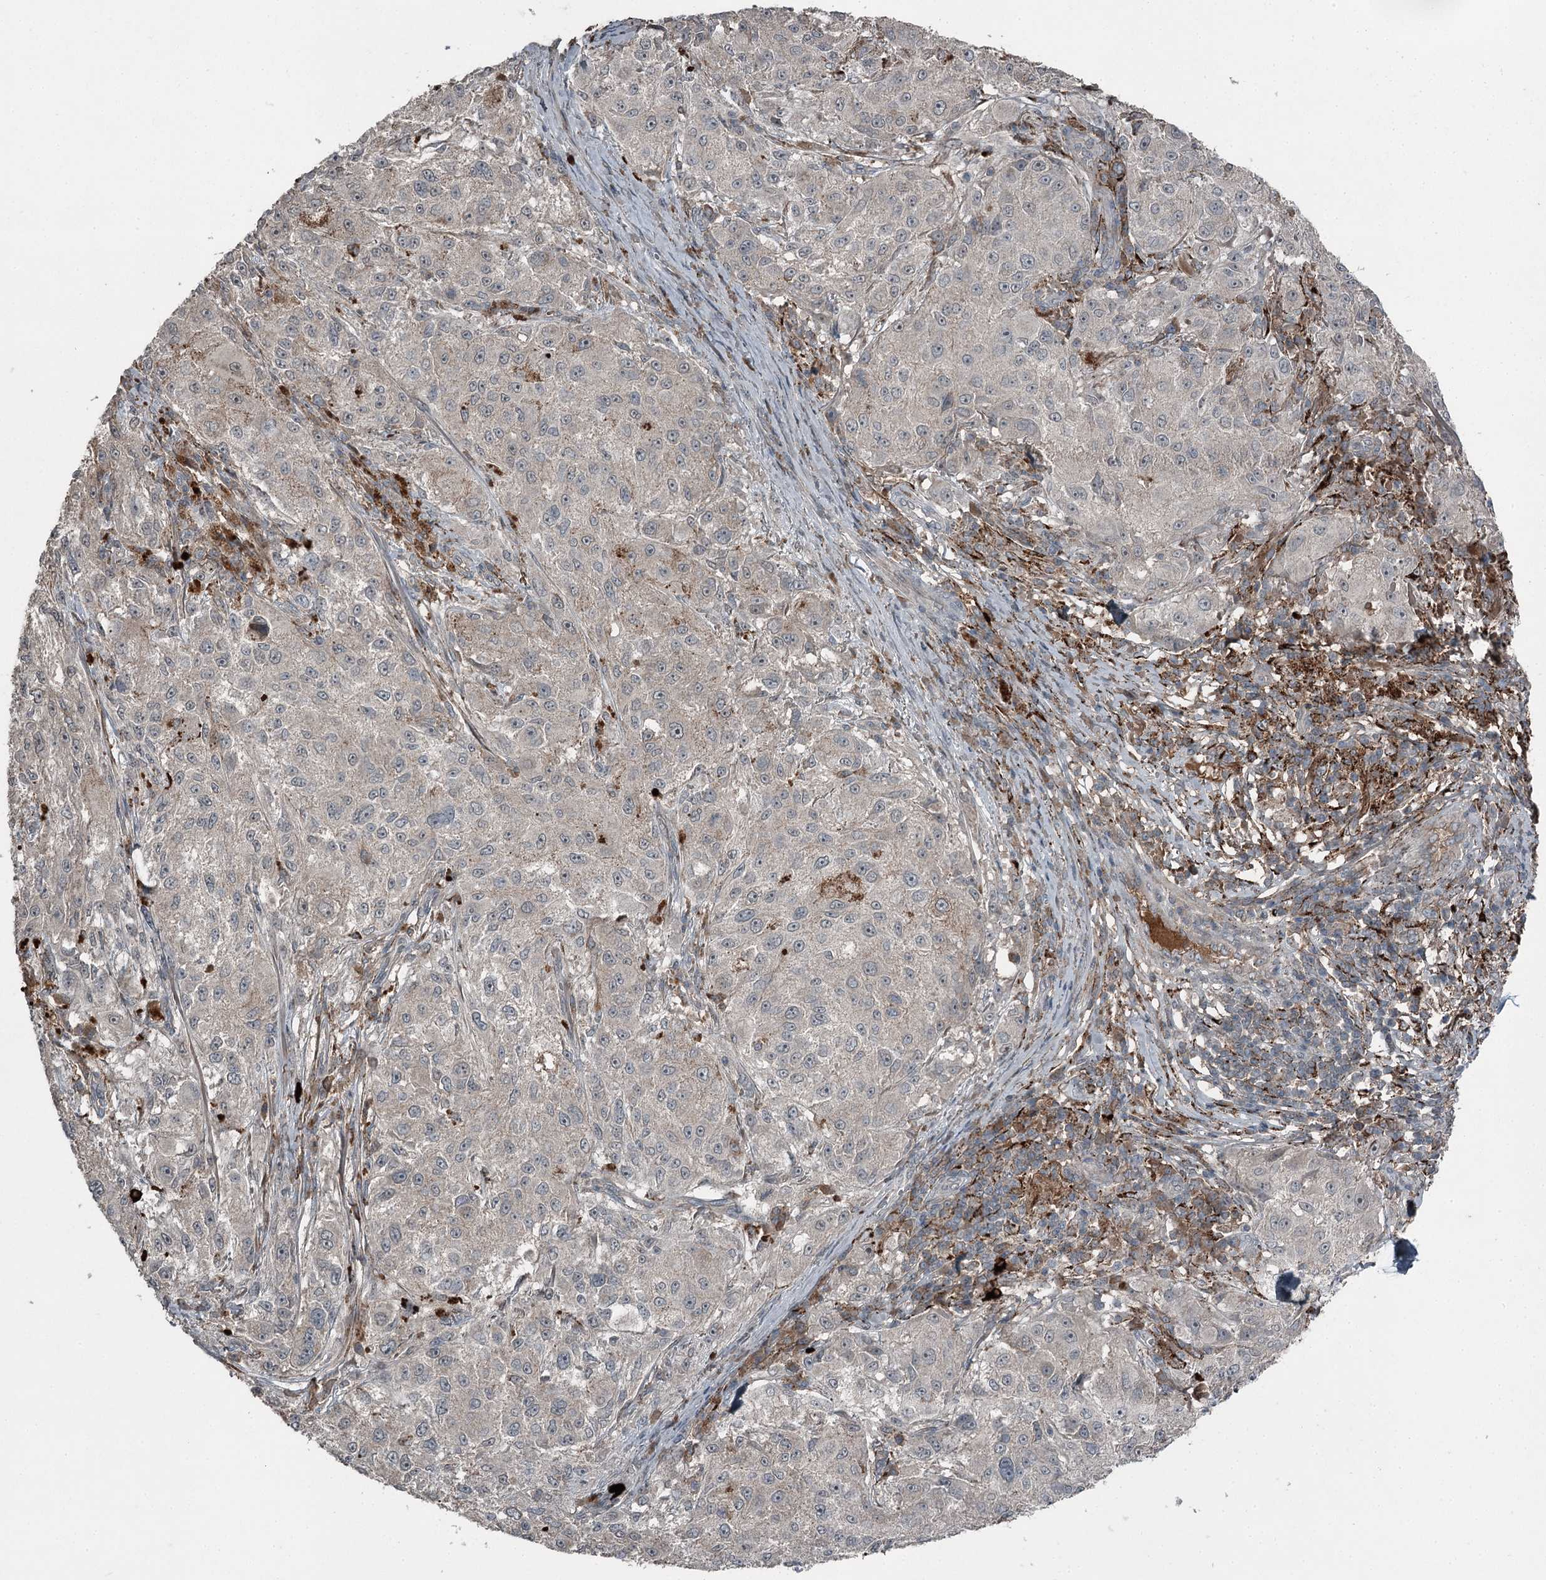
{"staining": {"intensity": "weak", "quantity": "<25%", "location": "cytoplasmic/membranous"}, "tissue": "melanoma", "cell_type": "Tumor cells", "image_type": "cancer", "snomed": [{"axis": "morphology", "description": "Necrosis, NOS"}, {"axis": "morphology", "description": "Malignant melanoma, NOS"}, {"axis": "topography", "description": "Skin"}], "caption": "IHC of human melanoma demonstrates no positivity in tumor cells.", "gene": "SLC39A8", "patient": {"sex": "female", "age": 87}}